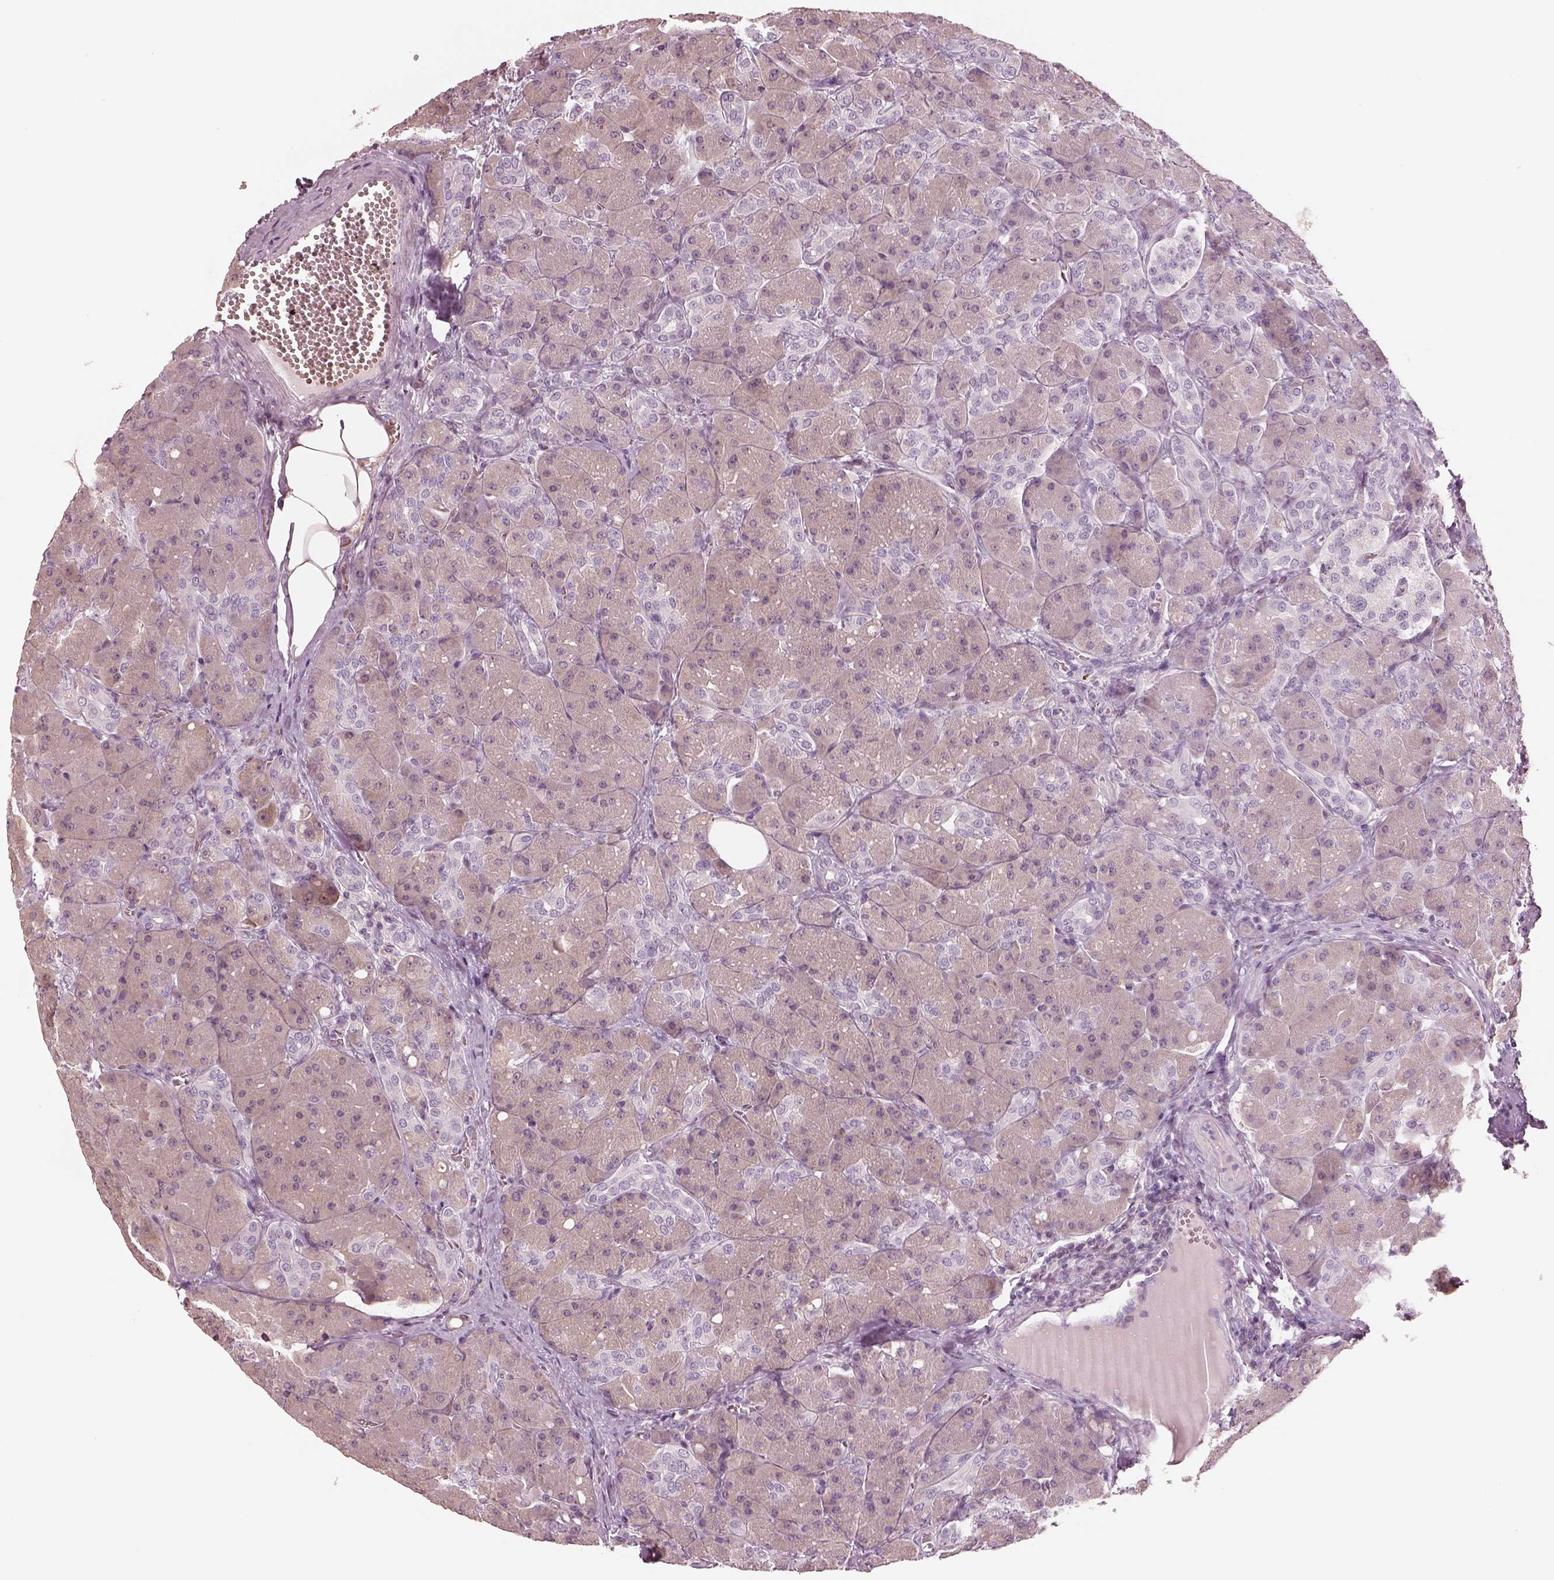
{"staining": {"intensity": "weak", "quantity": ">75%", "location": "cytoplasmic/membranous"}, "tissue": "pancreas", "cell_type": "Exocrine glandular cells", "image_type": "normal", "snomed": [{"axis": "morphology", "description": "Normal tissue, NOS"}, {"axis": "topography", "description": "Pancreas"}], "caption": "A micrograph of human pancreas stained for a protein shows weak cytoplasmic/membranous brown staining in exocrine glandular cells.", "gene": "EGR4", "patient": {"sex": "male", "age": 55}}